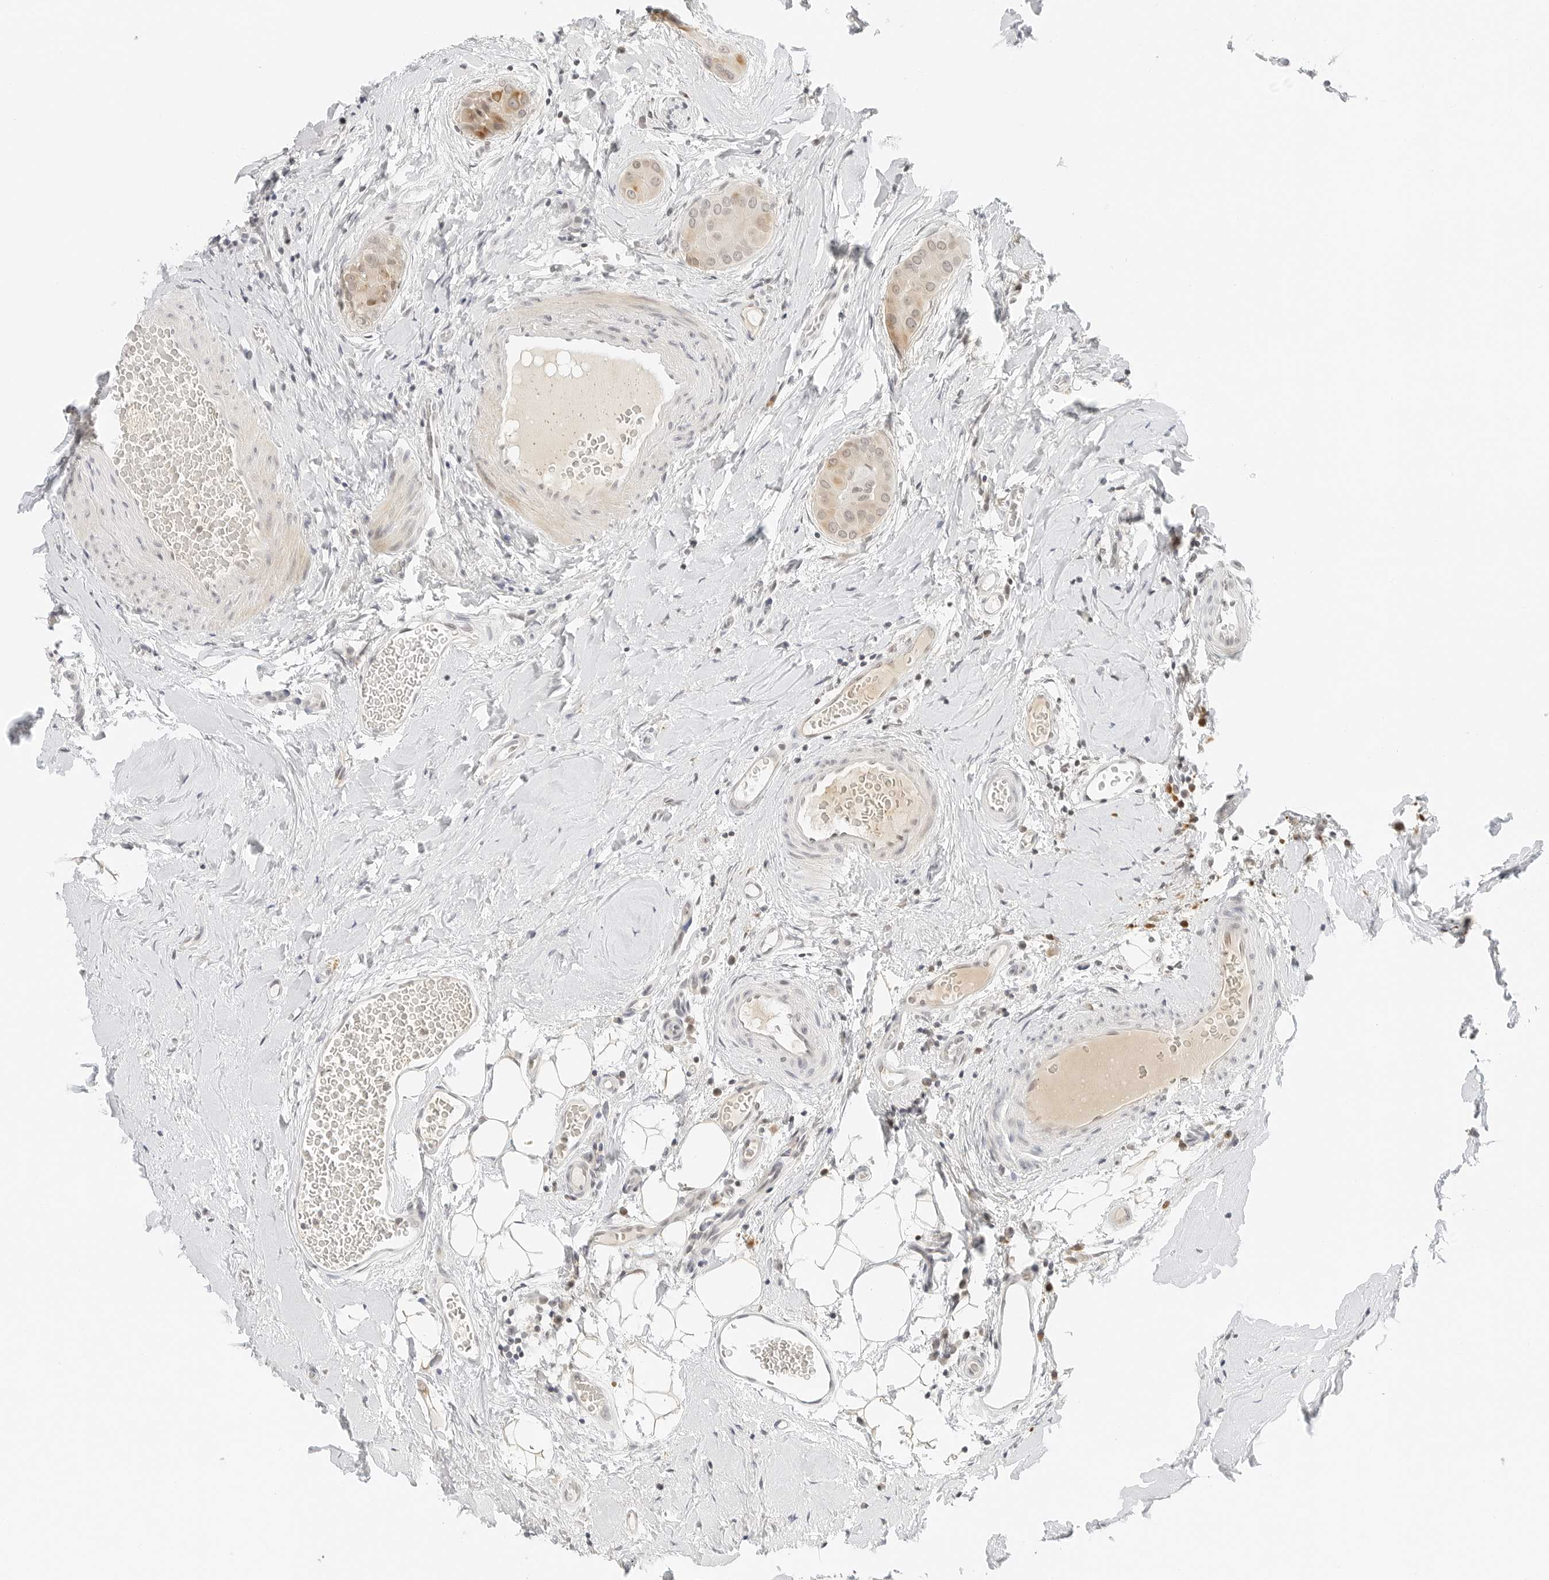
{"staining": {"intensity": "moderate", "quantity": "<25%", "location": "cytoplasmic/membranous"}, "tissue": "thyroid cancer", "cell_type": "Tumor cells", "image_type": "cancer", "snomed": [{"axis": "morphology", "description": "Papillary adenocarcinoma, NOS"}, {"axis": "topography", "description": "Thyroid gland"}], "caption": "There is low levels of moderate cytoplasmic/membranous positivity in tumor cells of papillary adenocarcinoma (thyroid), as demonstrated by immunohistochemical staining (brown color).", "gene": "NEO1", "patient": {"sex": "male", "age": 33}}